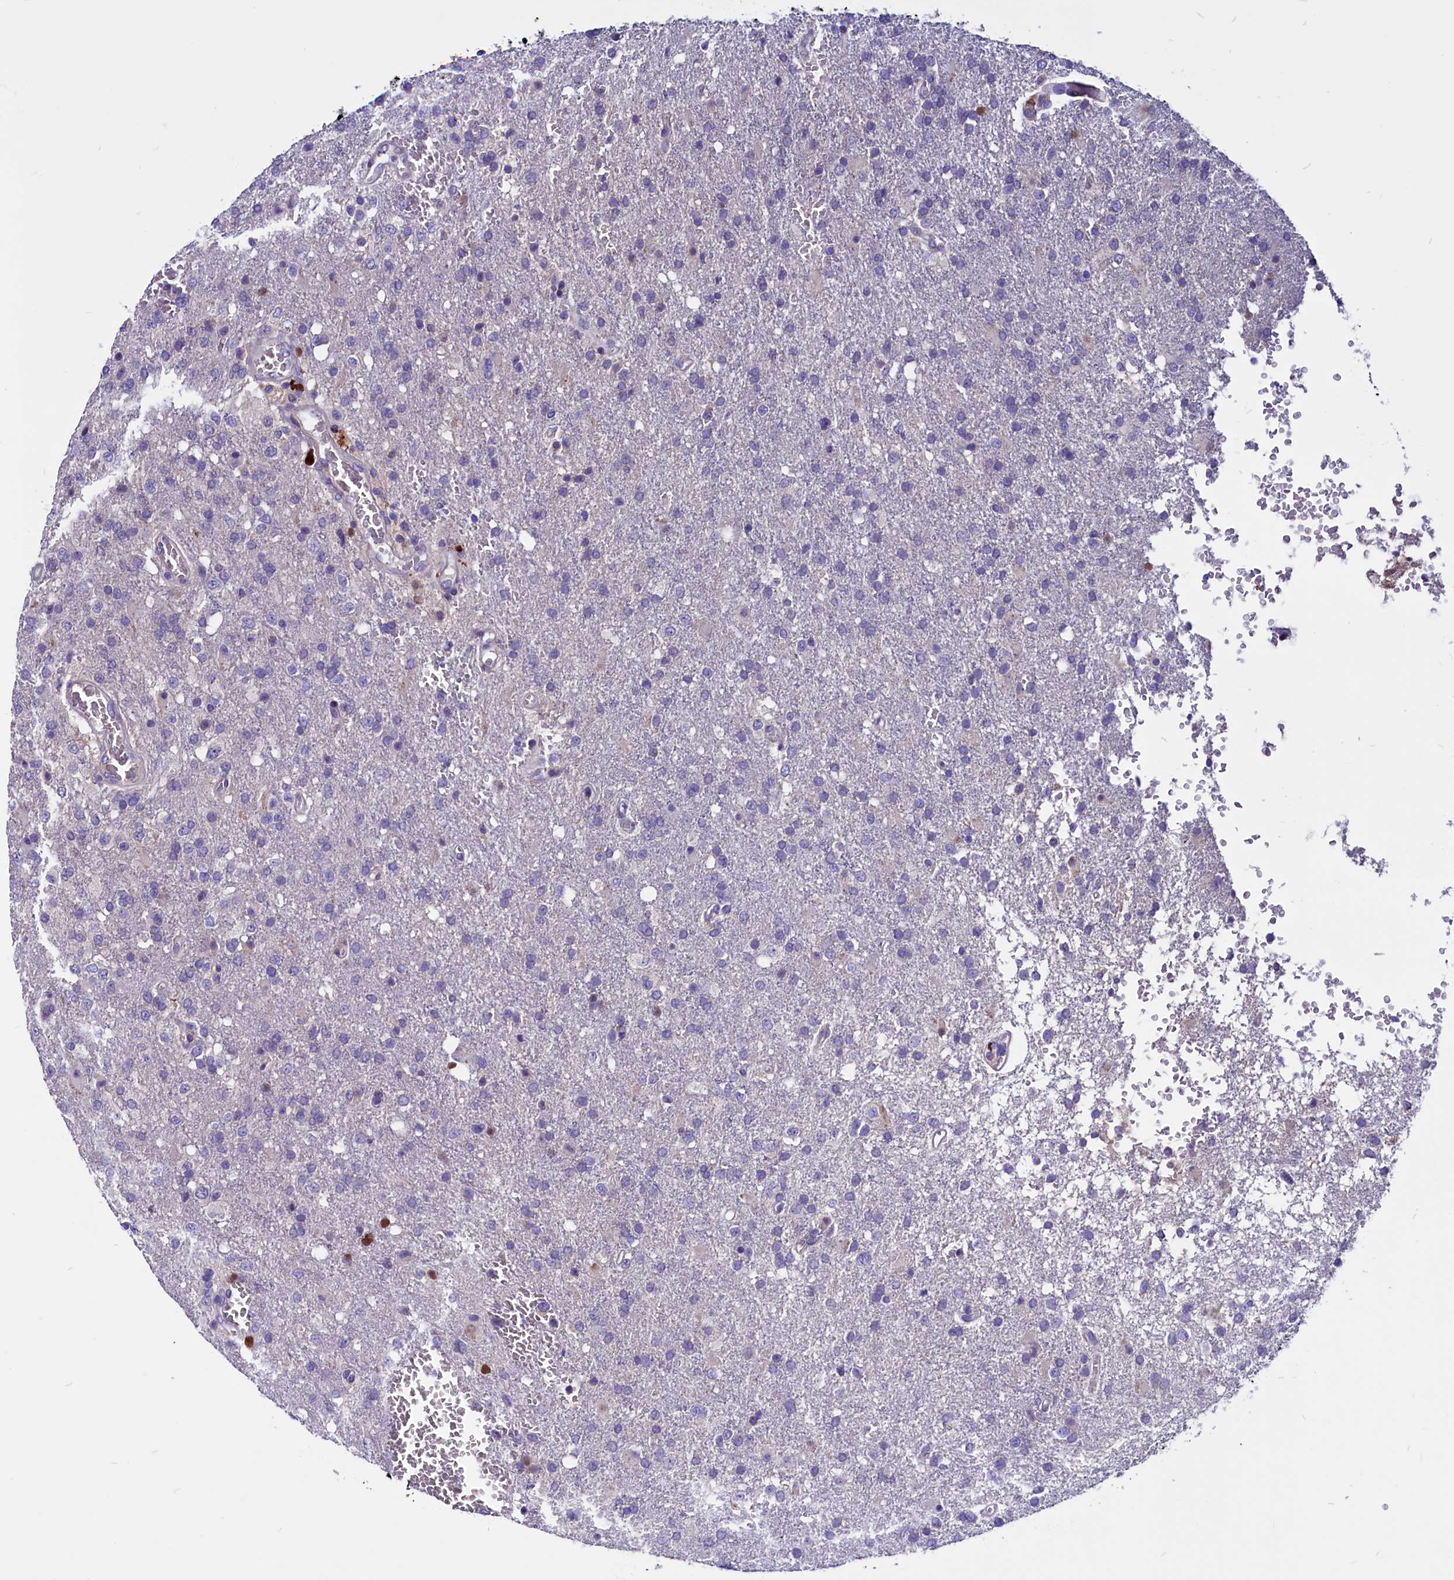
{"staining": {"intensity": "negative", "quantity": "none", "location": "none"}, "tissue": "glioma", "cell_type": "Tumor cells", "image_type": "cancer", "snomed": [{"axis": "morphology", "description": "Glioma, malignant, High grade"}, {"axis": "topography", "description": "Brain"}], "caption": "Immunohistochemistry micrograph of malignant glioma (high-grade) stained for a protein (brown), which displays no positivity in tumor cells.", "gene": "CCBE1", "patient": {"sex": "female", "age": 74}}